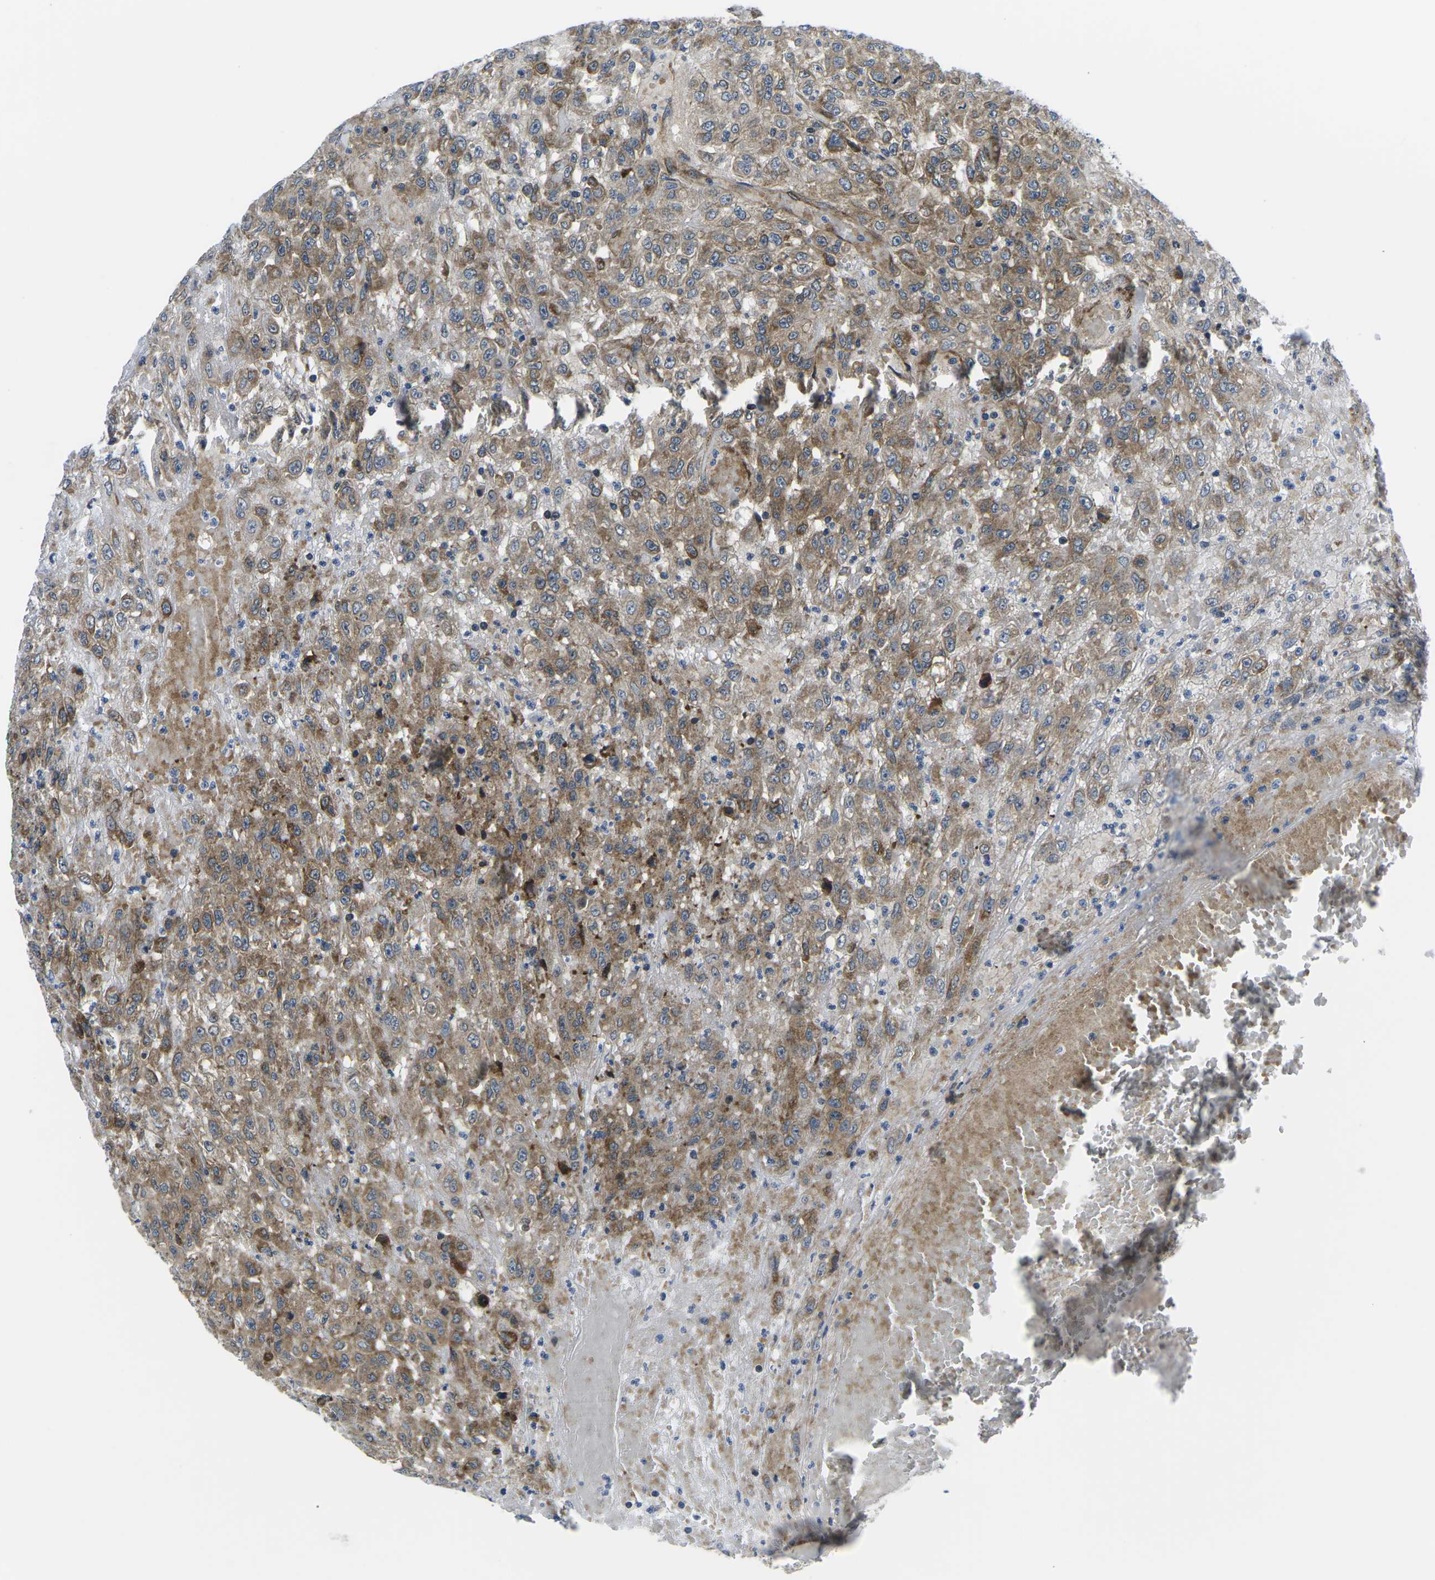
{"staining": {"intensity": "moderate", "quantity": ">75%", "location": "cytoplasmic/membranous"}, "tissue": "urothelial cancer", "cell_type": "Tumor cells", "image_type": "cancer", "snomed": [{"axis": "morphology", "description": "Urothelial carcinoma, High grade"}, {"axis": "topography", "description": "Urinary bladder"}], "caption": "This photomicrograph reveals immunohistochemistry staining of human urothelial cancer, with medium moderate cytoplasmic/membranous staining in about >75% of tumor cells.", "gene": "EIF4E", "patient": {"sex": "male", "age": 46}}